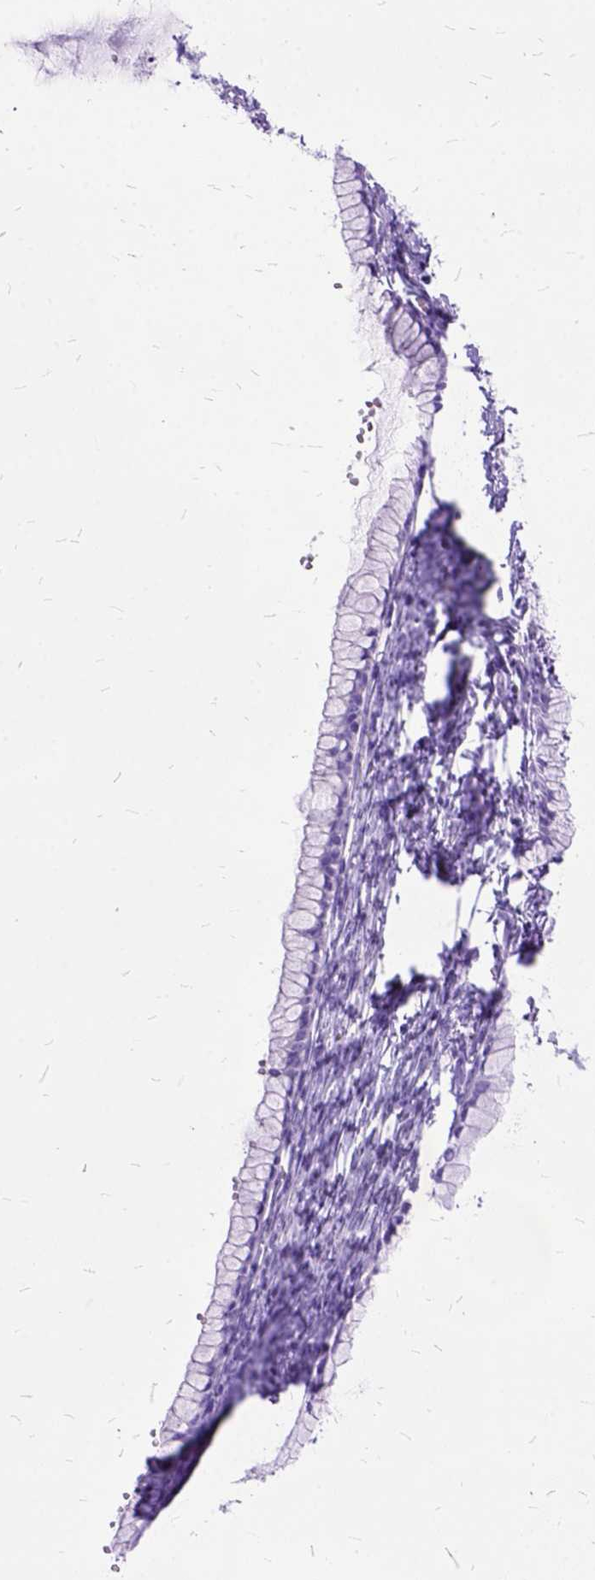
{"staining": {"intensity": "negative", "quantity": "none", "location": "none"}, "tissue": "ovarian cancer", "cell_type": "Tumor cells", "image_type": "cancer", "snomed": [{"axis": "morphology", "description": "Cystadenocarcinoma, mucinous, NOS"}, {"axis": "topography", "description": "Ovary"}], "caption": "Immunohistochemistry (IHC) image of neoplastic tissue: ovarian cancer (mucinous cystadenocarcinoma) stained with DAB (3,3'-diaminobenzidine) displays no significant protein expression in tumor cells. (DAB immunohistochemistry (IHC) visualized using brightfield microscopy, high magnification).", "gene": "DNAH2", "patient": {"sex": "female", "age": 41}}